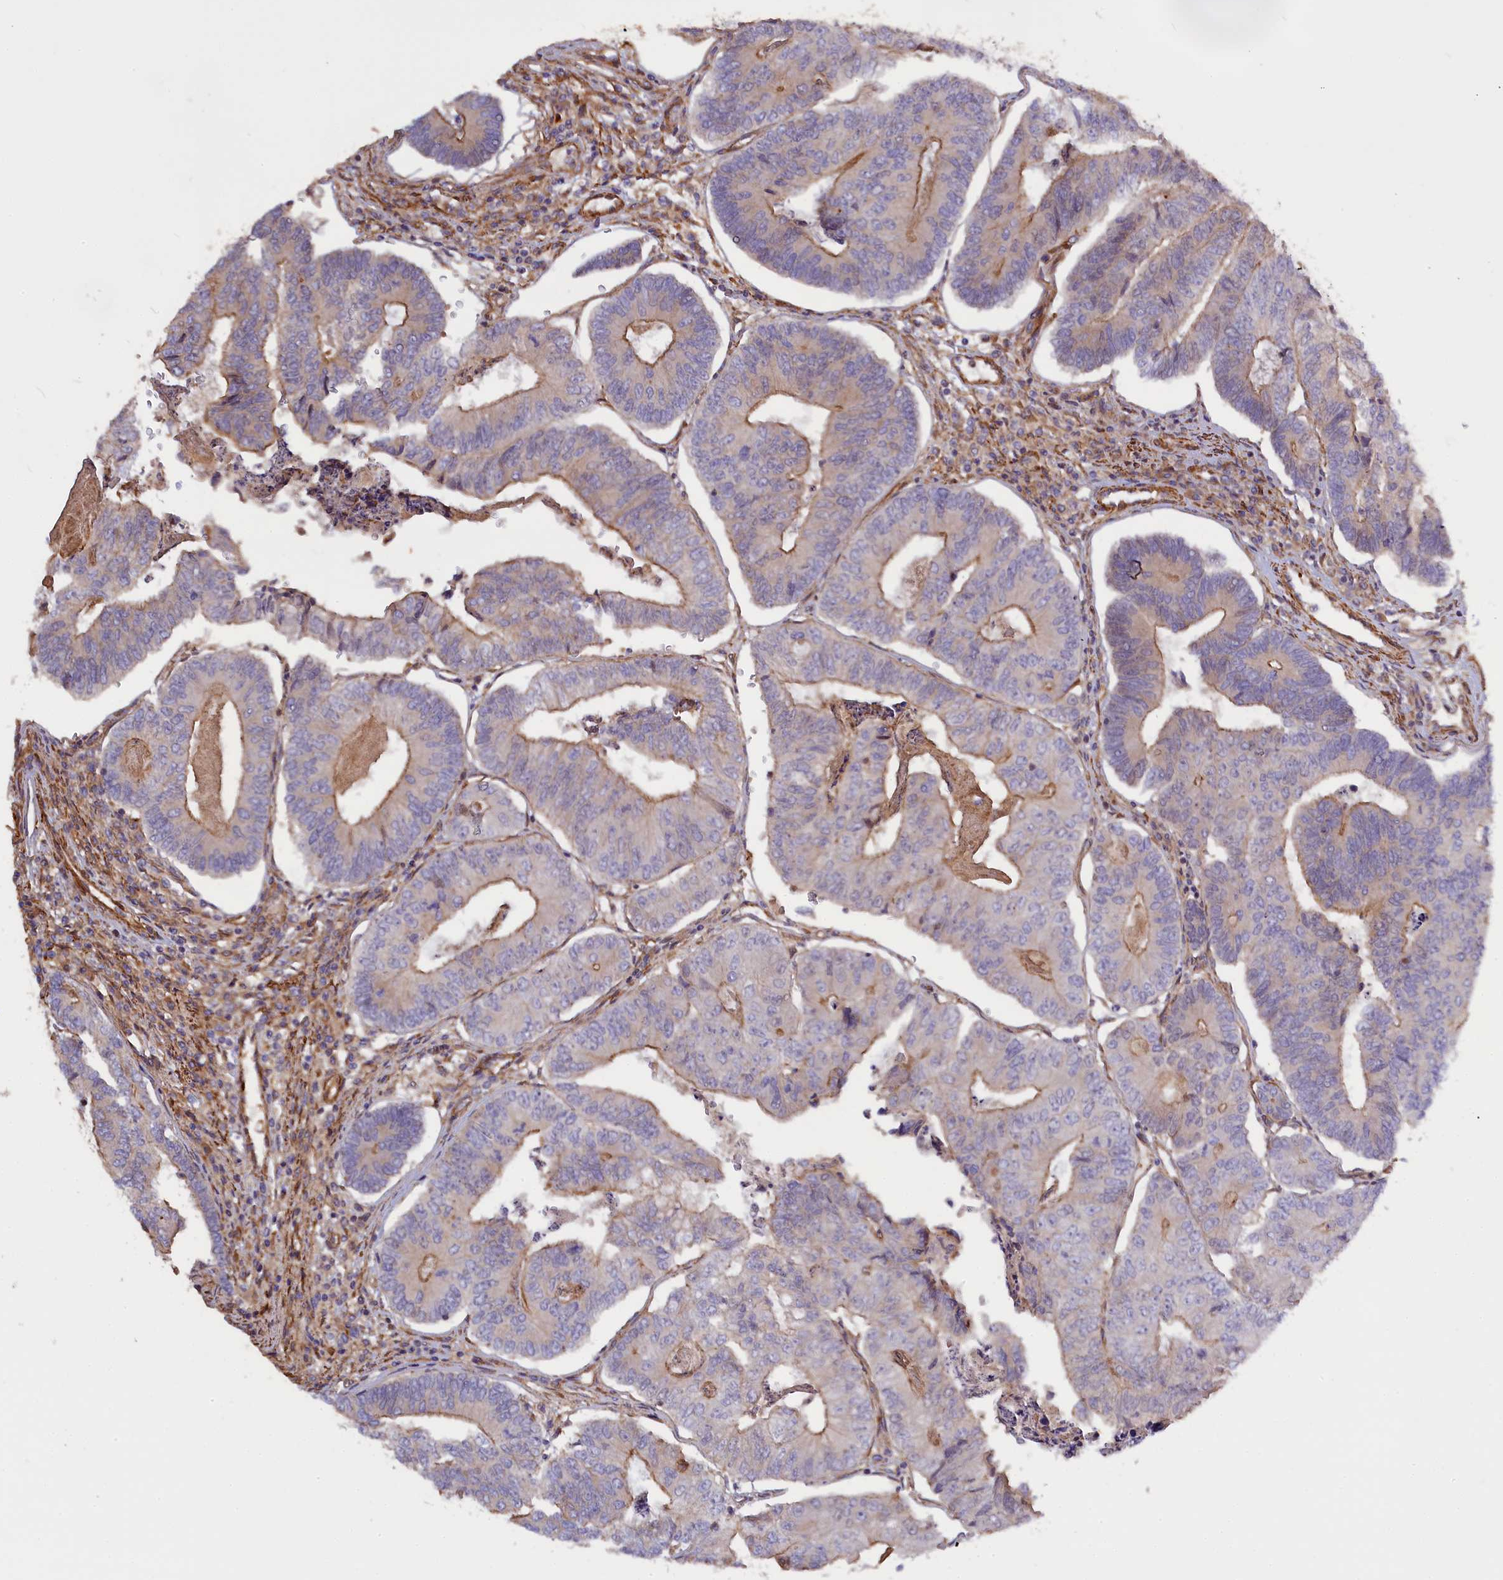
{"staining": {"intensity": "weak", "quantity": "25%-75%", "location": "cytoplasmic/membranous"}, "tissue": "colorectal cancer", "cell_type": "Tumor cells", "image_type": "cancer", "snomed": [{"axis": "morphology", "description": "Adenocarcinoma, NOS"}, {"axis": "topography", "description": "Colon"}], "caption": "Immunohistochemical staining of colorectal cancer demonstrates low levels of weak cytoplasmic/membranous expression in approximately 25%-75% of tumor cells.", "gene": "FUZ", "patient": {"sex": "female", "age": 67}}